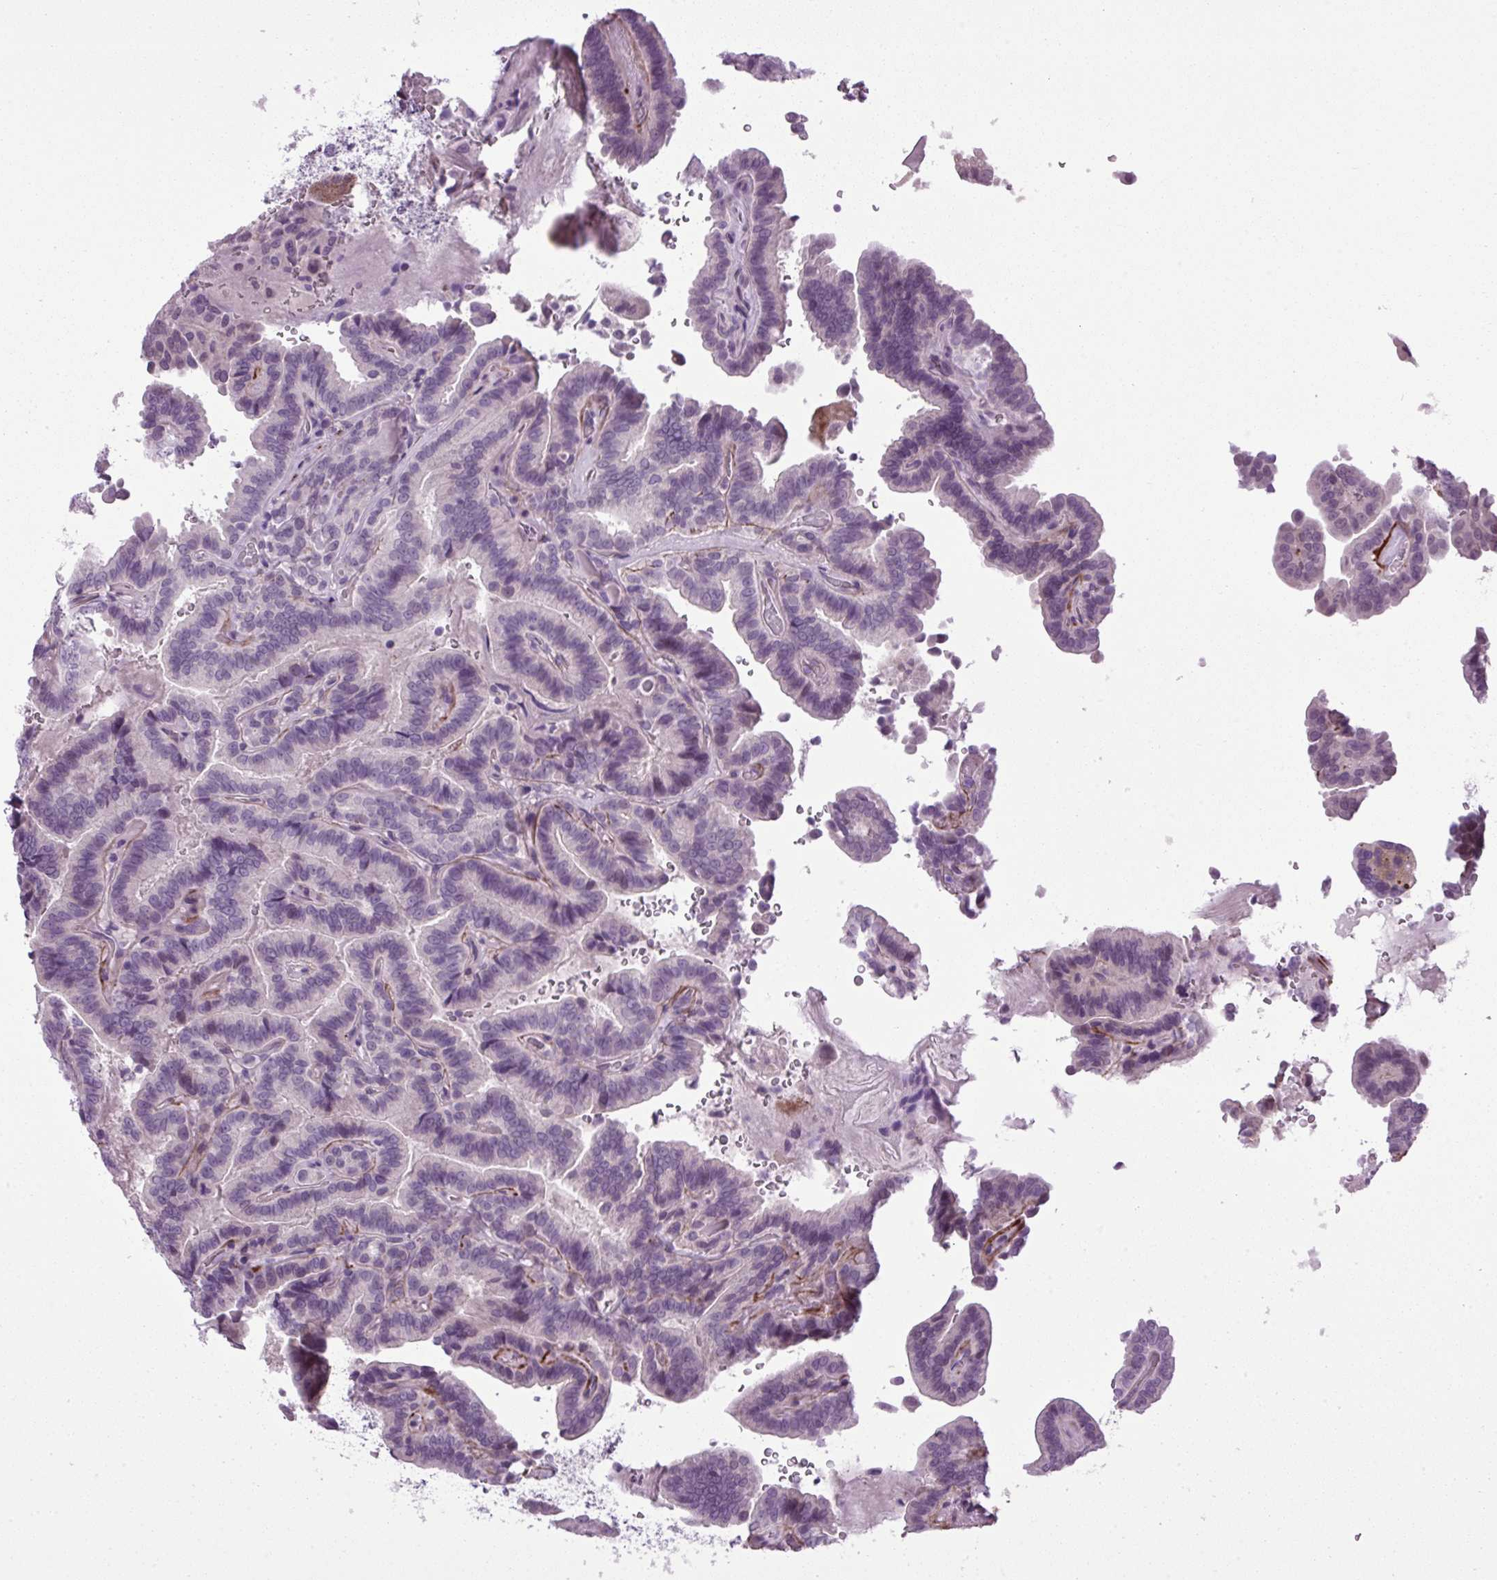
{"staining": {"intensity": "weak", "quantity": "<25%", "location": "nuclear"}, "tissue": "thyroid cancer", "cell_type": "Tumor cells", "image_type": "cancer", "snomed": [{"axis": "morphology", "description": "Papillary adenocarcinoma, NOS"}, {"axis": "topography", "description": "Thyroid gland"}], "caption": "Immunohistochemical staining of thyroid cancer displays no significant positivity in tumor cells.", "gene": "A1CF", "patient": {"sex": "male", "age": 61}}